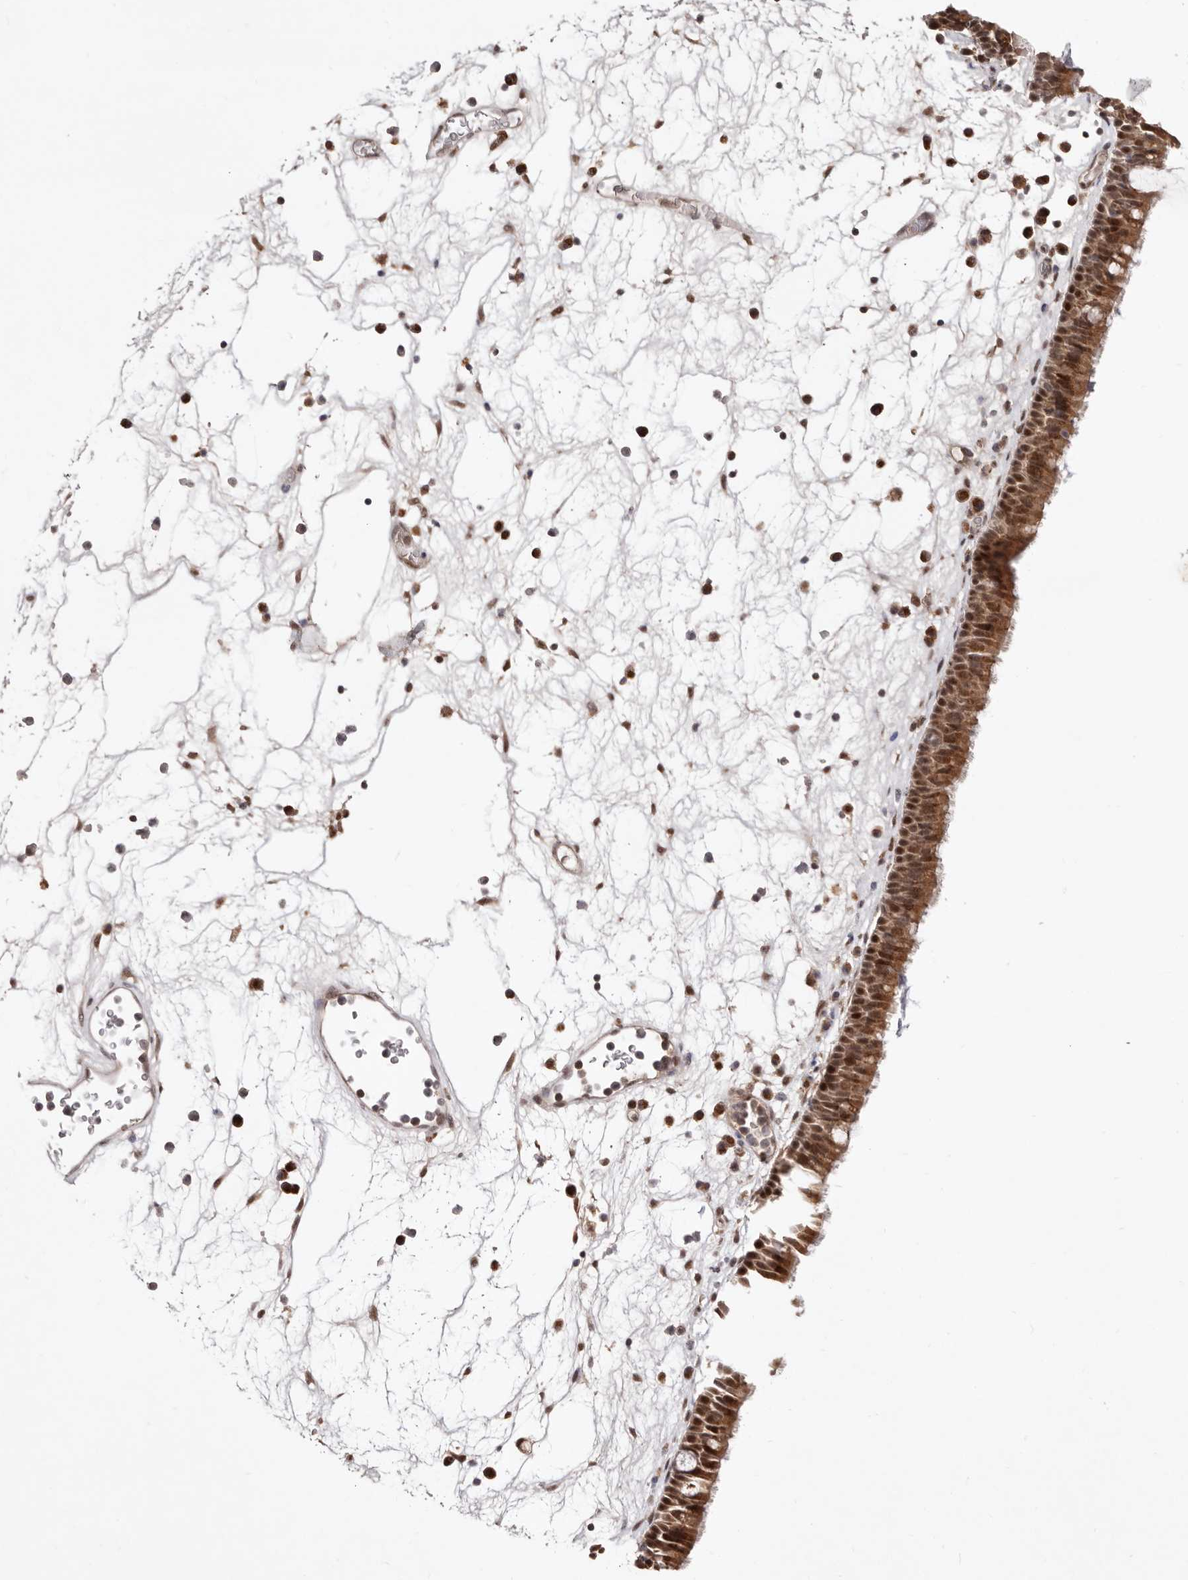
{"staining": {"intensity": "moderate", "quantity": ">75%", "location": "cytoplasmic/membranous,nuclear"}, "tissue": "nasopharynx", "cell_type": "Respiratory epithelial cells", "image_type": "normal", "snomed": [{"axis": "morphology", "description": "Normal tissue, NOS"}, {"axis": "morphology", "description": "Inflammation, NOS"}, {"axis": "morphology", "description": "Malignant melanoma, Metastatic site"}, {"axis": "topography", "description": "Nasopharynx"}], "caption": "Immunohistochemistry micrograph of benign human nasopharynx stained for a protein (brown), which demonstrates medium levels of moderate cytoplasmic/membranous,nuclear staining in about >75% of respiratory epithelial cells.", "gene": "EGR3", "patient": {"sex": "male", "age": 70}}